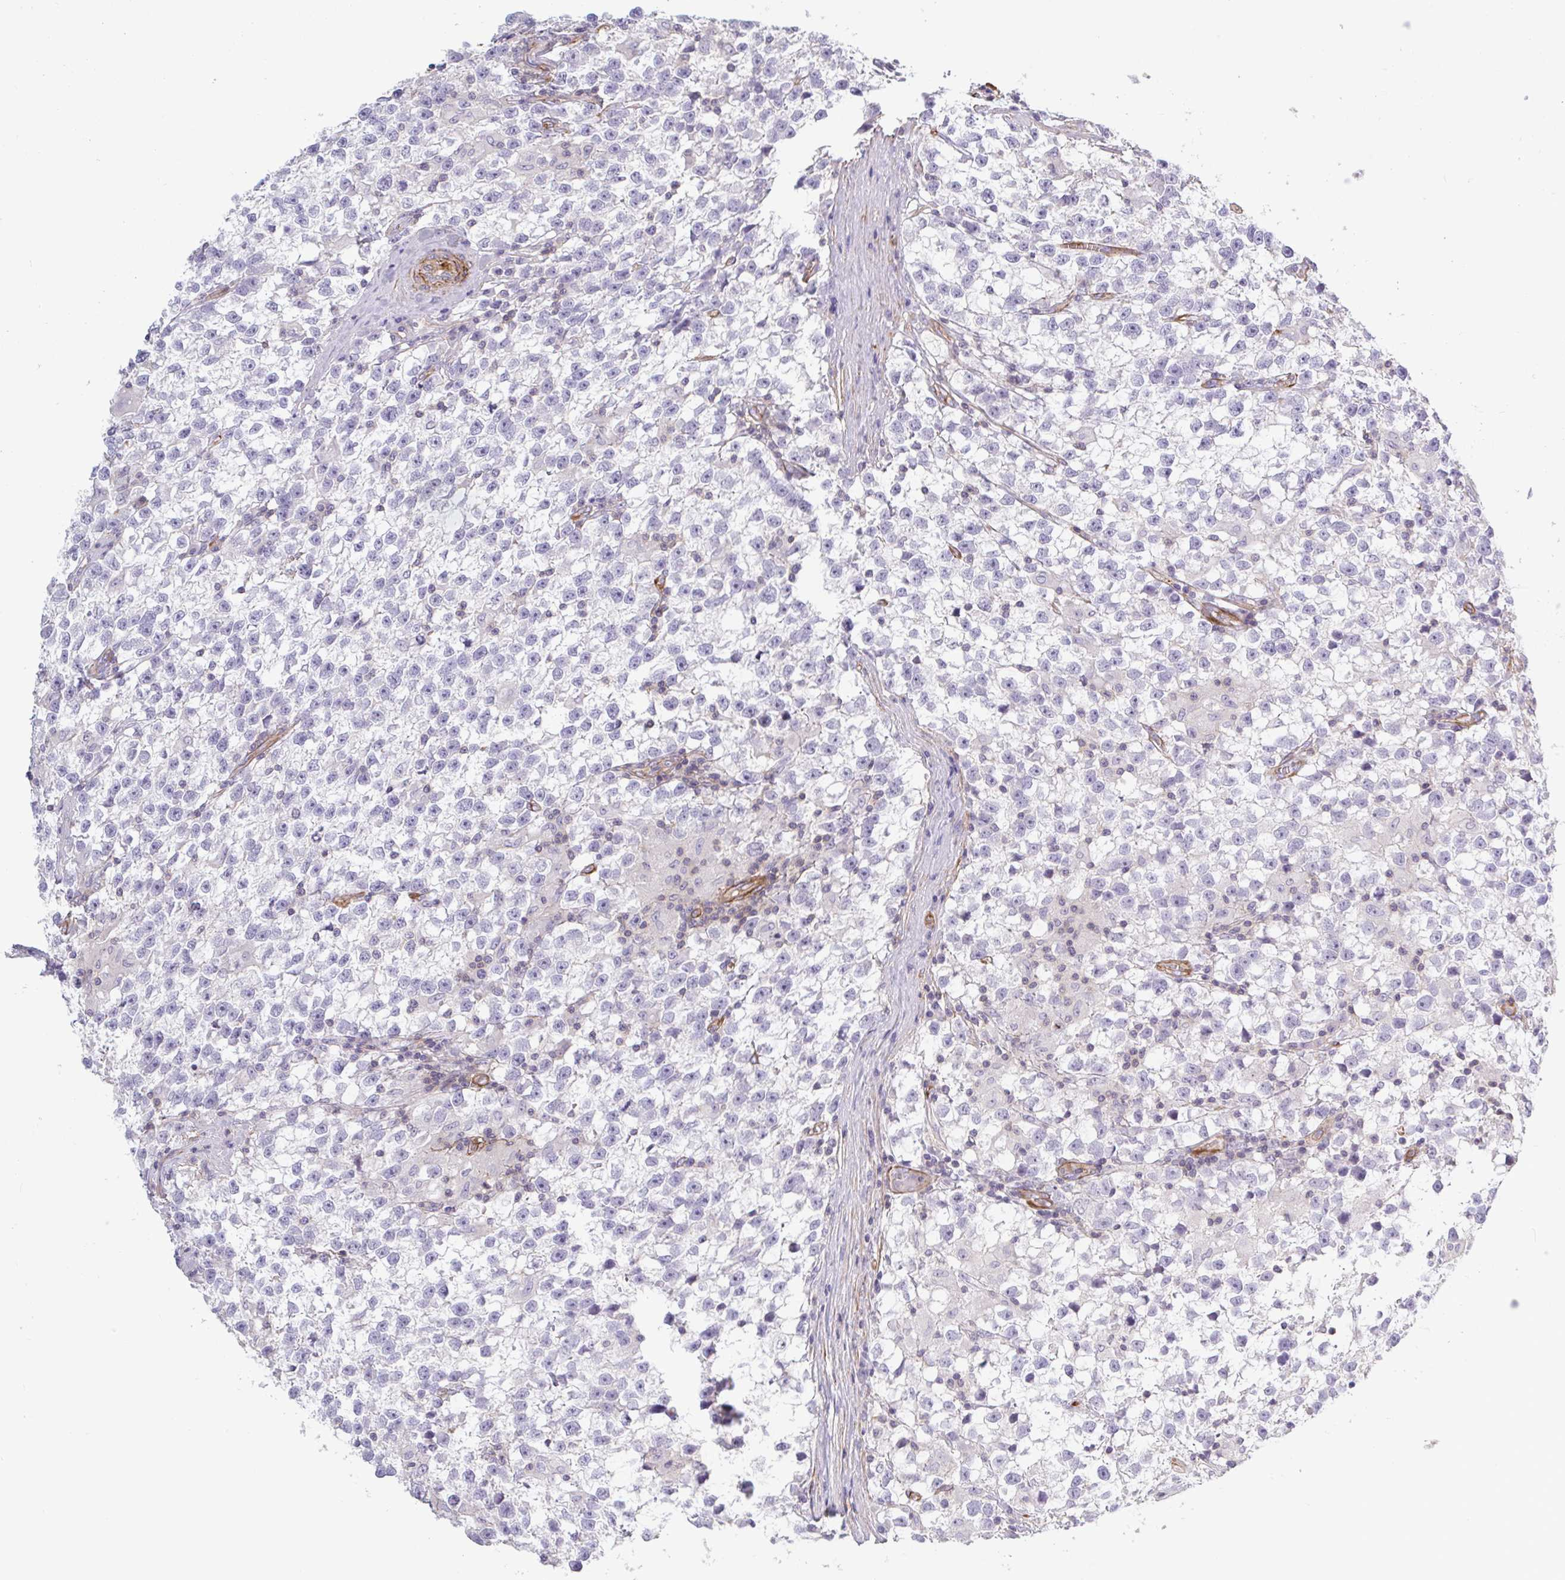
{"staining": {"intensity": "negative", "quantity": "none", "location": "none"}, "tissue": "testis cancer", "cell_type": "Tumor cells", "image_type": "cancer", "snomed": [{"axis": "morphology", "description": "Seminoma, NOS"}, {"axis": "topography", "description": "Testis"}], "caption": "High magnification brightfield microscopy of testis seminoma stained with DAB (brown) and counterstained with hematoxylin (blue): tumor cells show no significant positivity.", "gene": "SHISA7", "patient": {"sex": "male", "age": 31}}